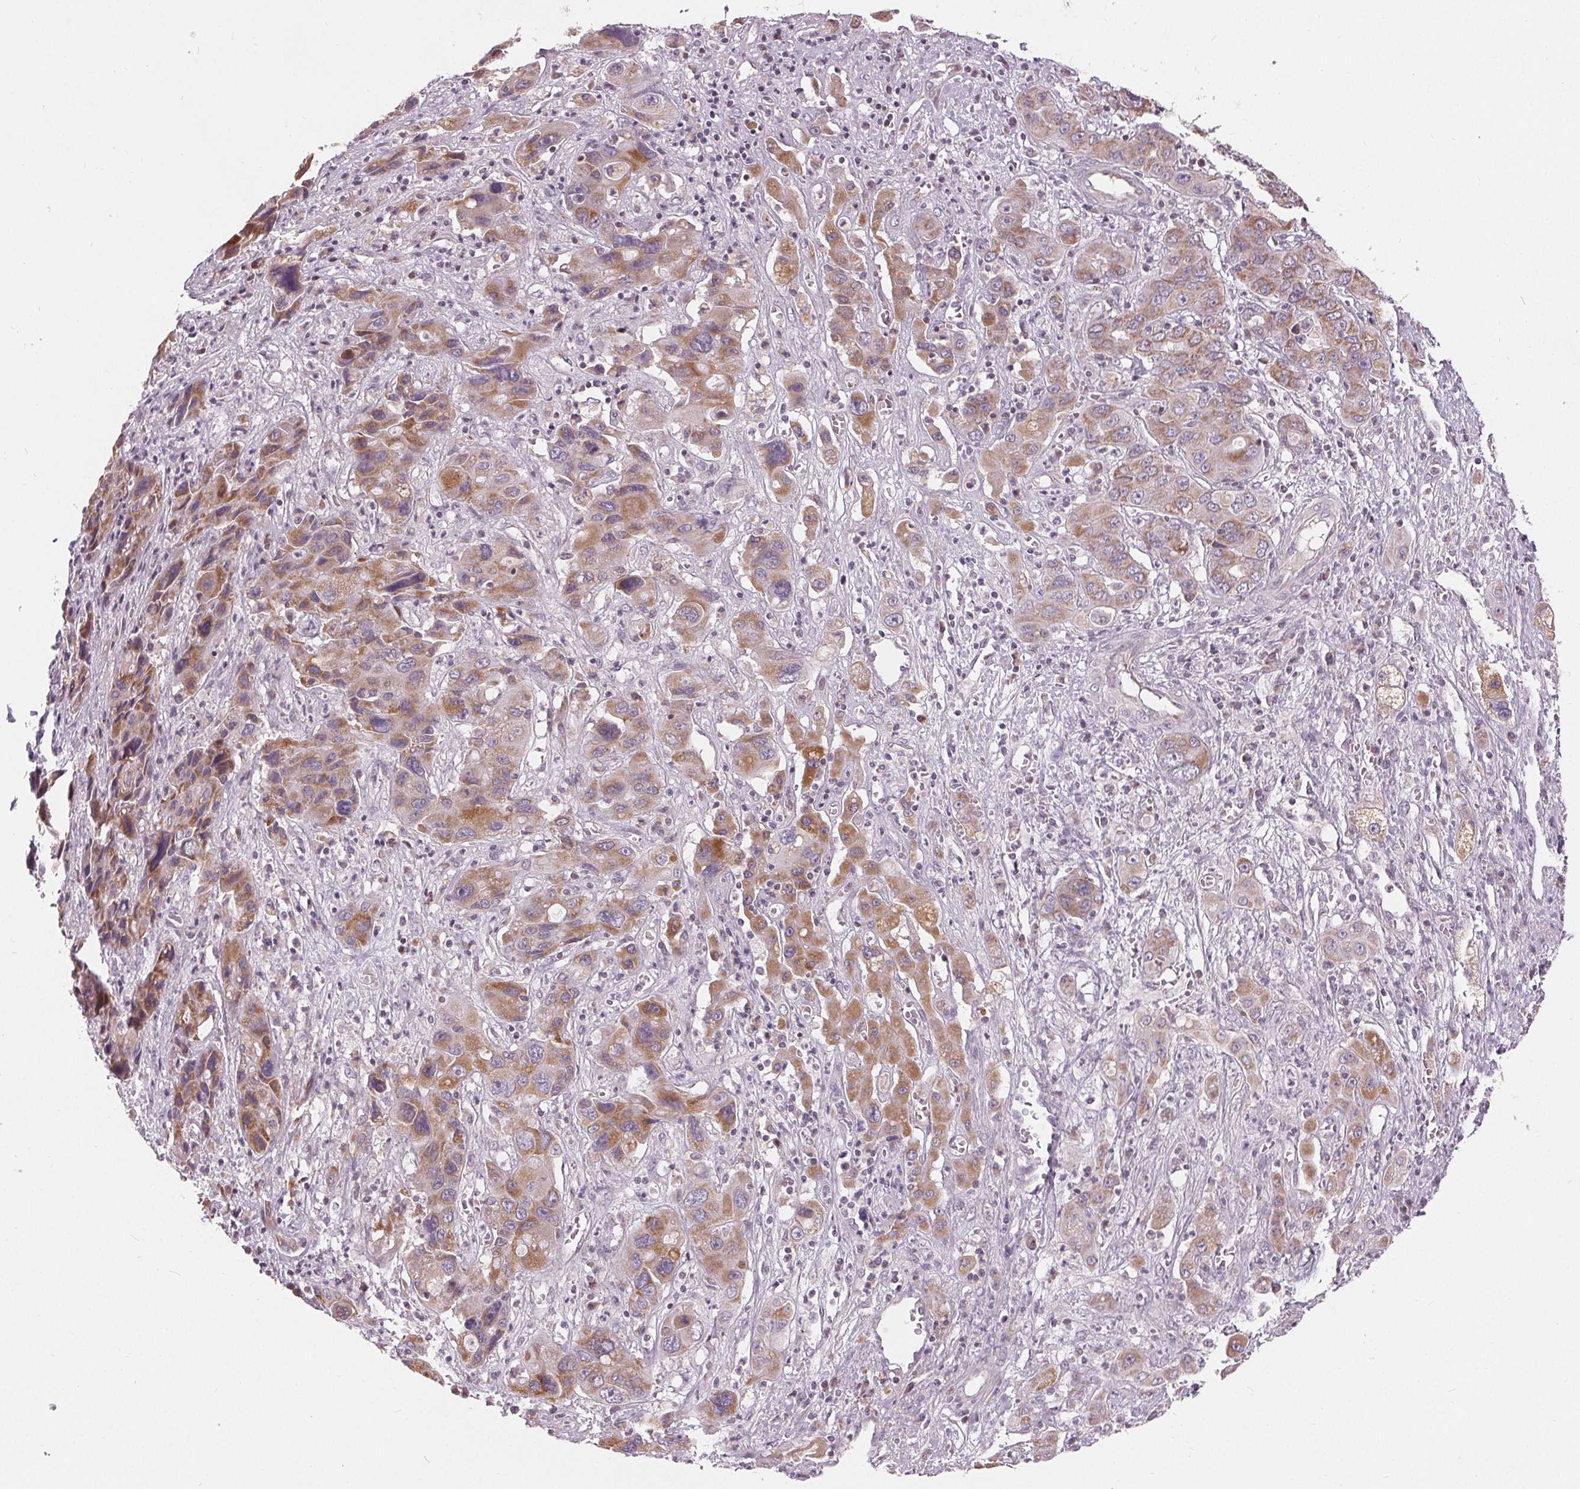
{"staining": {"intensity": "moderate", "quantity": ">75%", "location": "cytoplasmic/membranous"}, "tissue": "liver cancer", "cell_type": "Tumor cells", "image_type": "cancer", "snomed": [{"axis": "morphology", "description": "Cholangiocarcinoma"}, {"axis": "topography", "description": "Liver"}], "caption": "Tumor cells demonstrate medium levels of moderate cytoplasmic/membranous expression in about >75% of cells in human liver cancer (cholangiocarcinoma). Nuclei are stained in blue.", "gene": "TRIM60", "patient": {"sex": "male", "age": 67}}